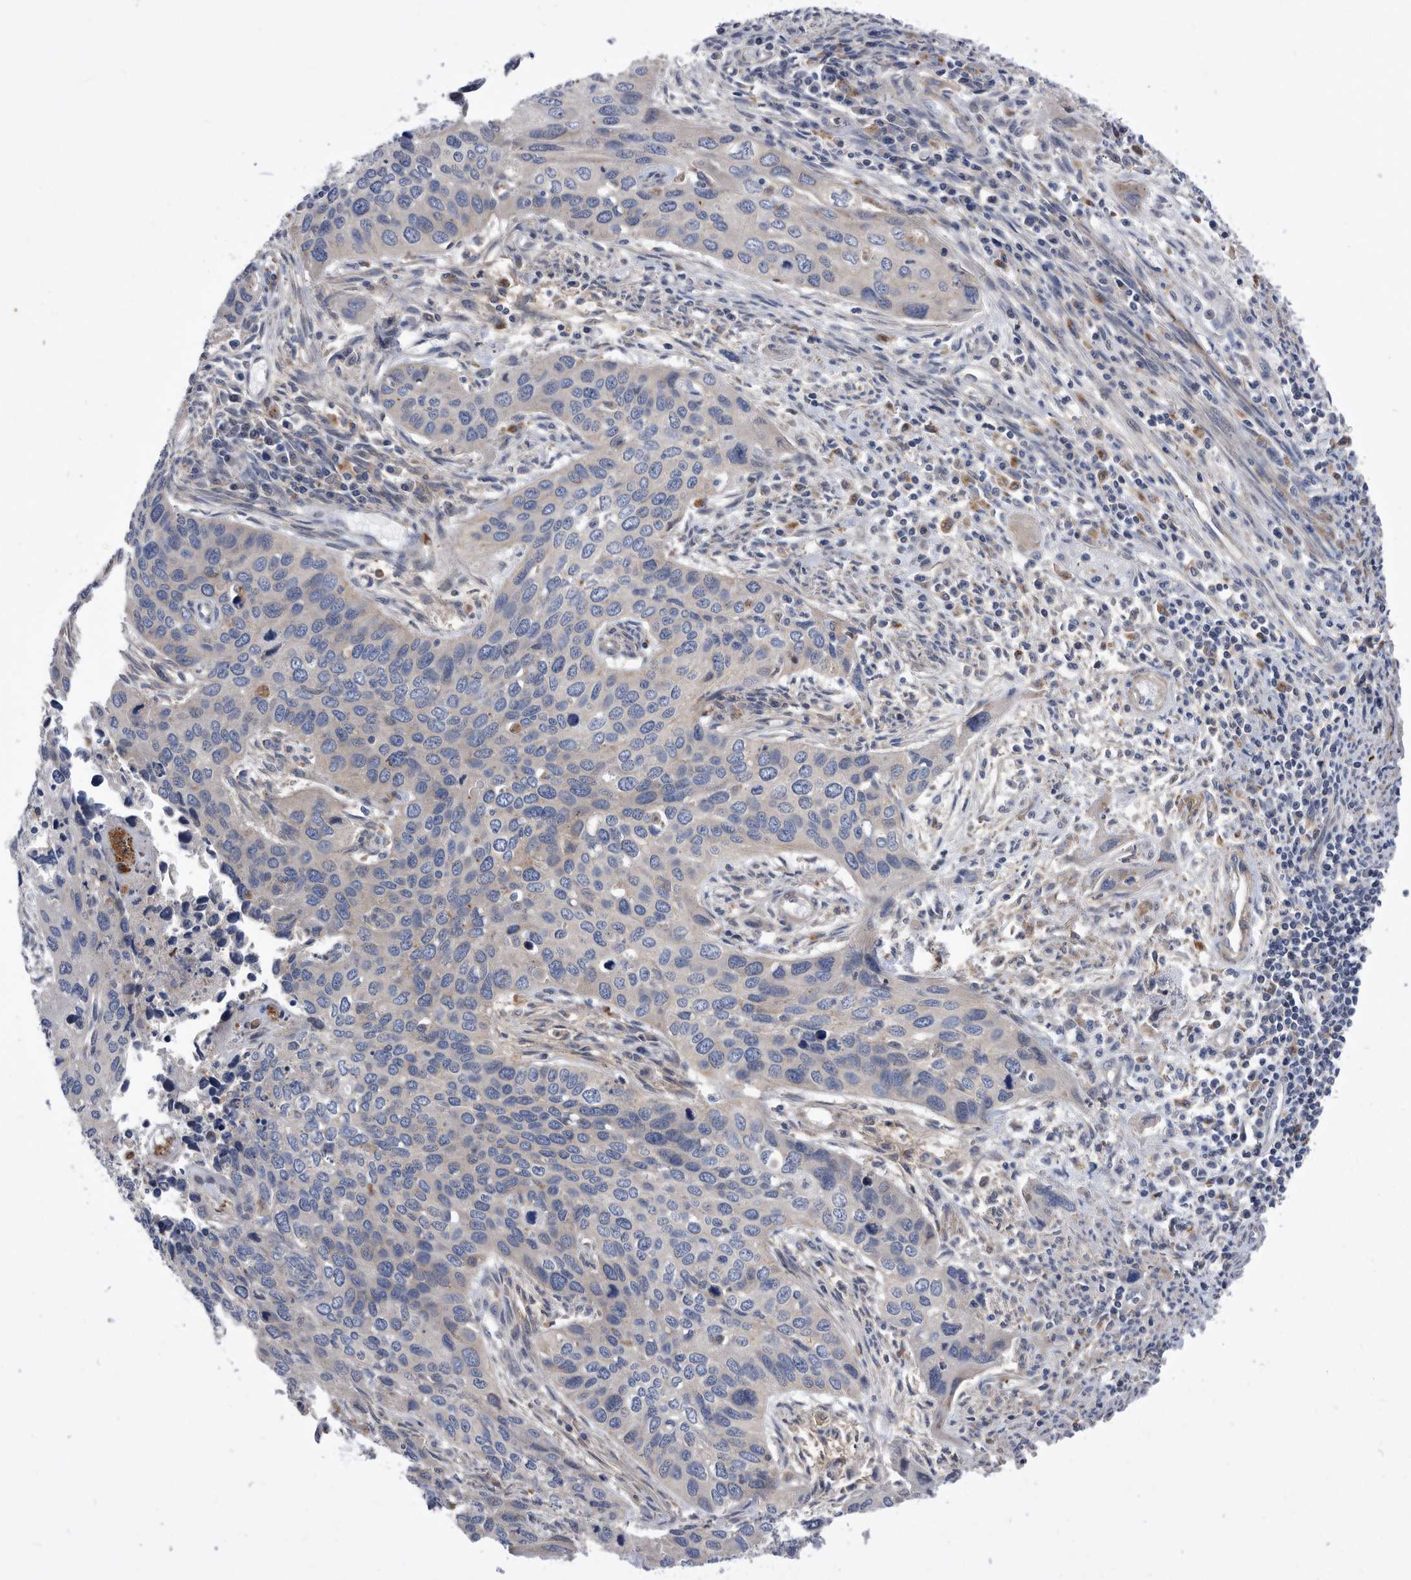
{"staining": {"intensity": "negative", "quantity": "none", "location": "none"}, "tissue": "cervical cancer", "cell_type": "Tumor cells", "image_type": "cancer", "snomed": [{"axis": "morphology", "description": "Squamous cell carcinoma, NOS"}, {"axis": "topography", "description": "Cervix"}], "caption": "Cervical squamous cell carcinoma stained for a protein using immunohistochemistry exhibits no staining tumor cells.", "gene": "BAIAP3", "patient": {"sex": "female", "age": 55}}